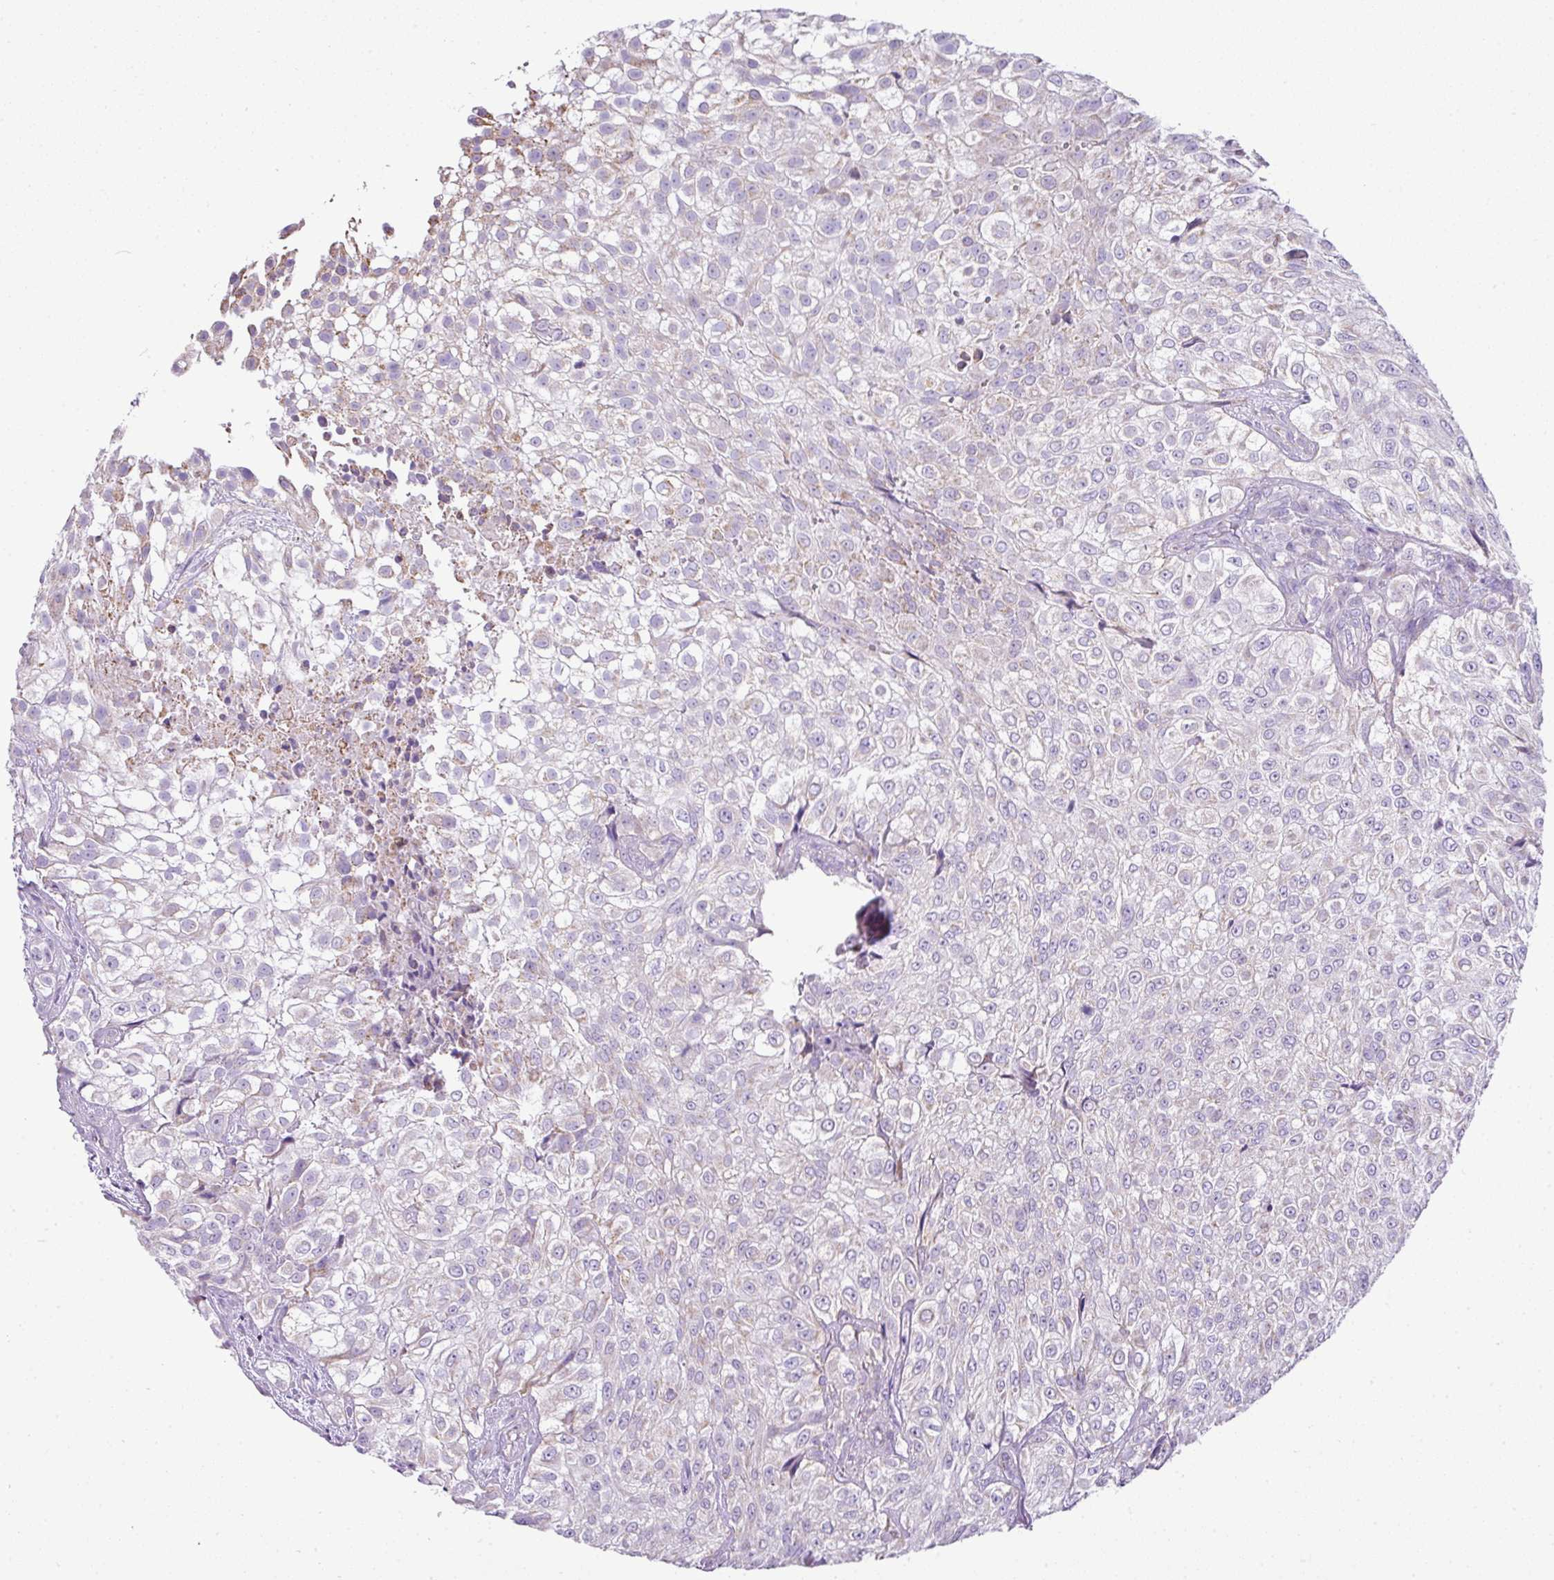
{"staining": {"intensity": "weak", "quantity": "<25%", "location": "cytoplasmic/membranous"}, "tissue": "urothelial cancer", "cell_type": "Tumor cells", "image_type": "cancer", "snomed": [{"axis": "morphology", "description": "Urothelial carcinoma, High grade"}, {"axis": "topography", "description": "Urinary bladder"}], "caption": "Tumor cells are negative for brown protein staining in high-grade urothelial carcinoma.", "gene": "PGAP4", "patient": {"sex": "male", "age": 56}}